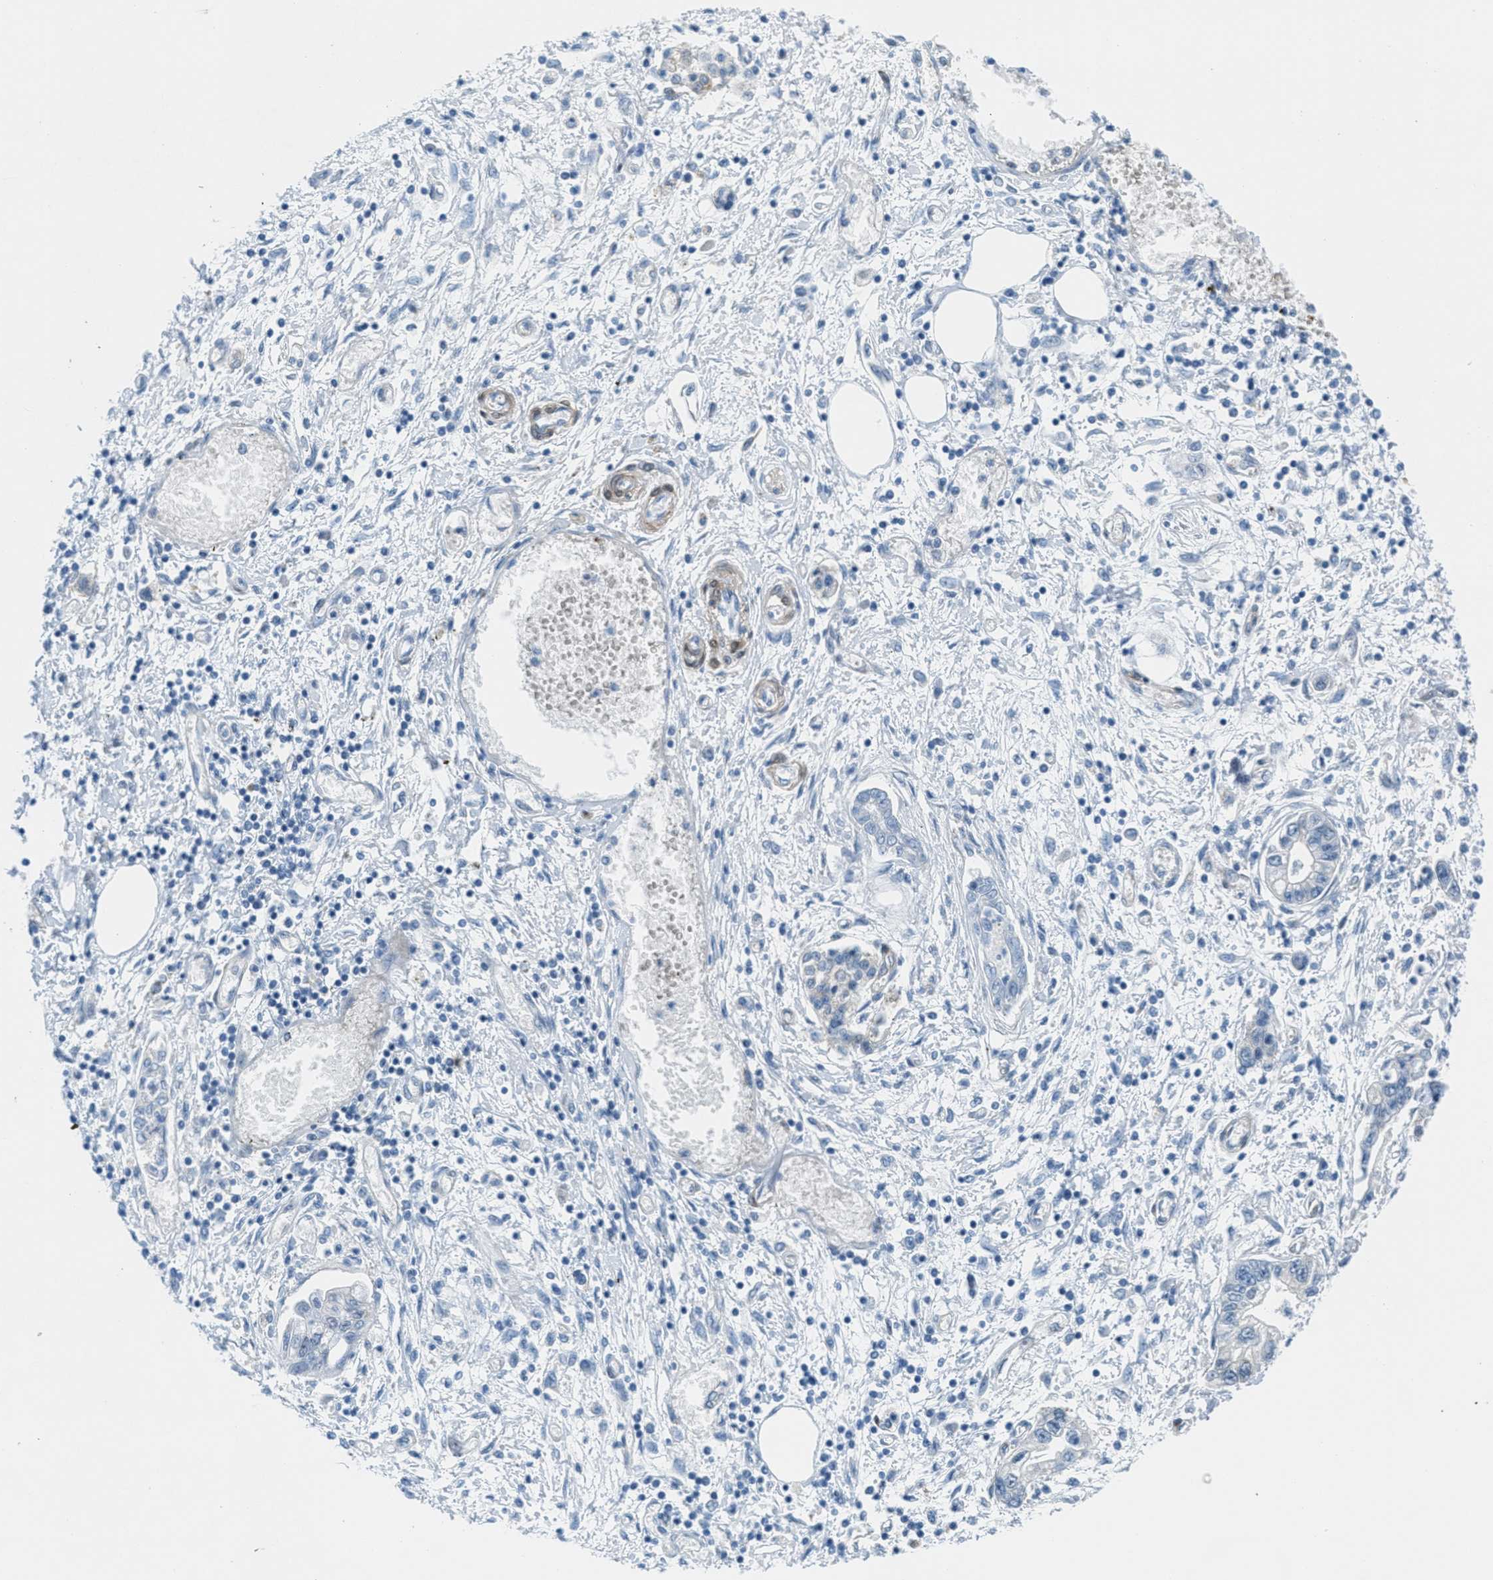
{"staining": {"intensity": "negative", "quantity": "none", "location": "none"}, "tissue": "pancreatic cancer", "cell_type": "Tumor cells", "image_type": "cancer", "snomed": [{"axis": "morphology", "description": "Adenocarcinoma, NOS"}, {"axis": "topography", "description": "Pancreas"}], "caption": "There is no significant positivity in tumor cells of adenocarcinoma (pancreatic).", "gene": "MAPRE2", "patient": {"sex": "male", "age": 56}}